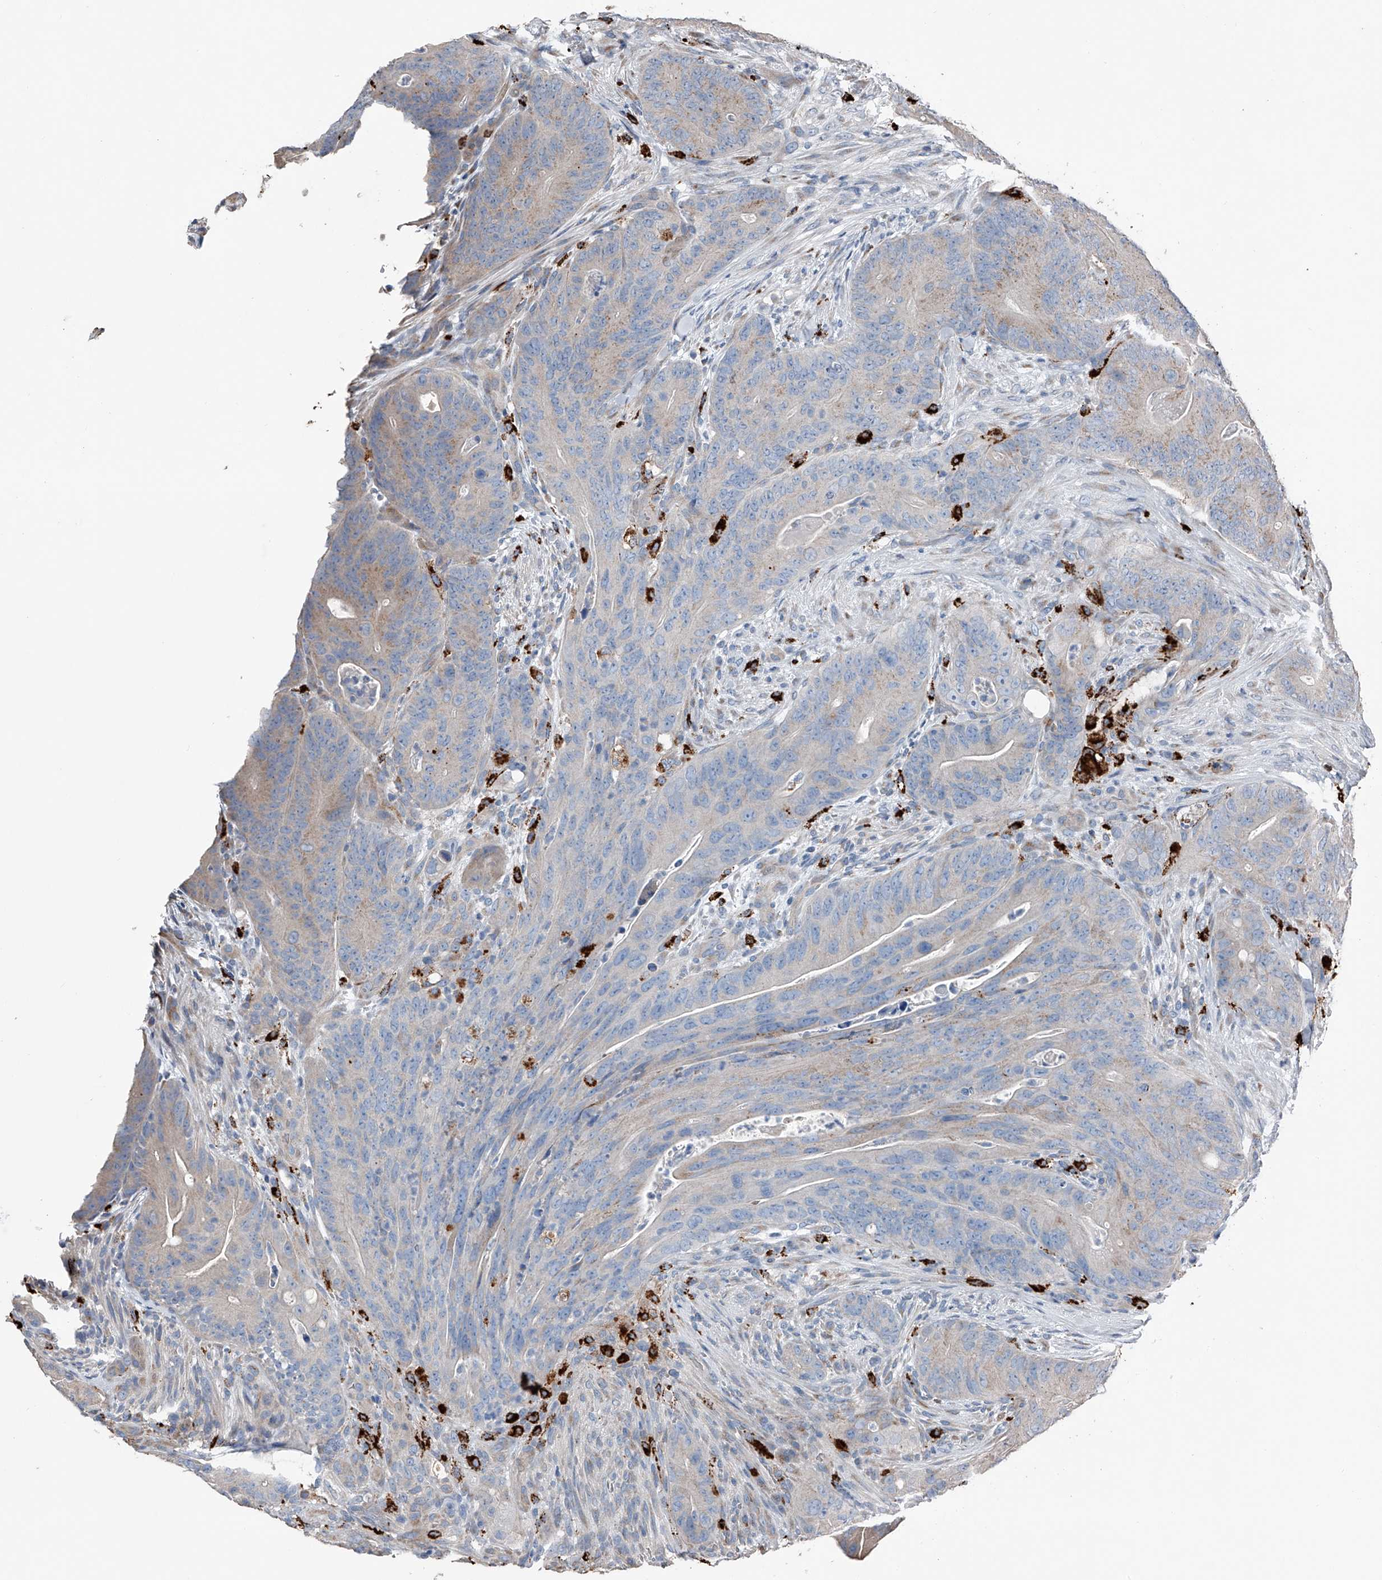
{"staining": {"intensity": "weak", "quantity": "25%-75%", "location": "cytoplasmic/membranous"}, "tissue": "colorectal cancer", "cell_type": "Tumor cells", "image_type": "cancer", "snomed": [{"axis": "morphology", "description": "Normal tissue, NOS"}, {"axis": "topography", "description": "Colon"}], "caption": "About 25%-75% of tumor cells in colorectal cancer exhibit weak cytoplasmic/membranous protein staining as visualized by brown immunohistochemical staining.", "gene": "ZNF772", "patient": {"sex": "female", "age": 82}}